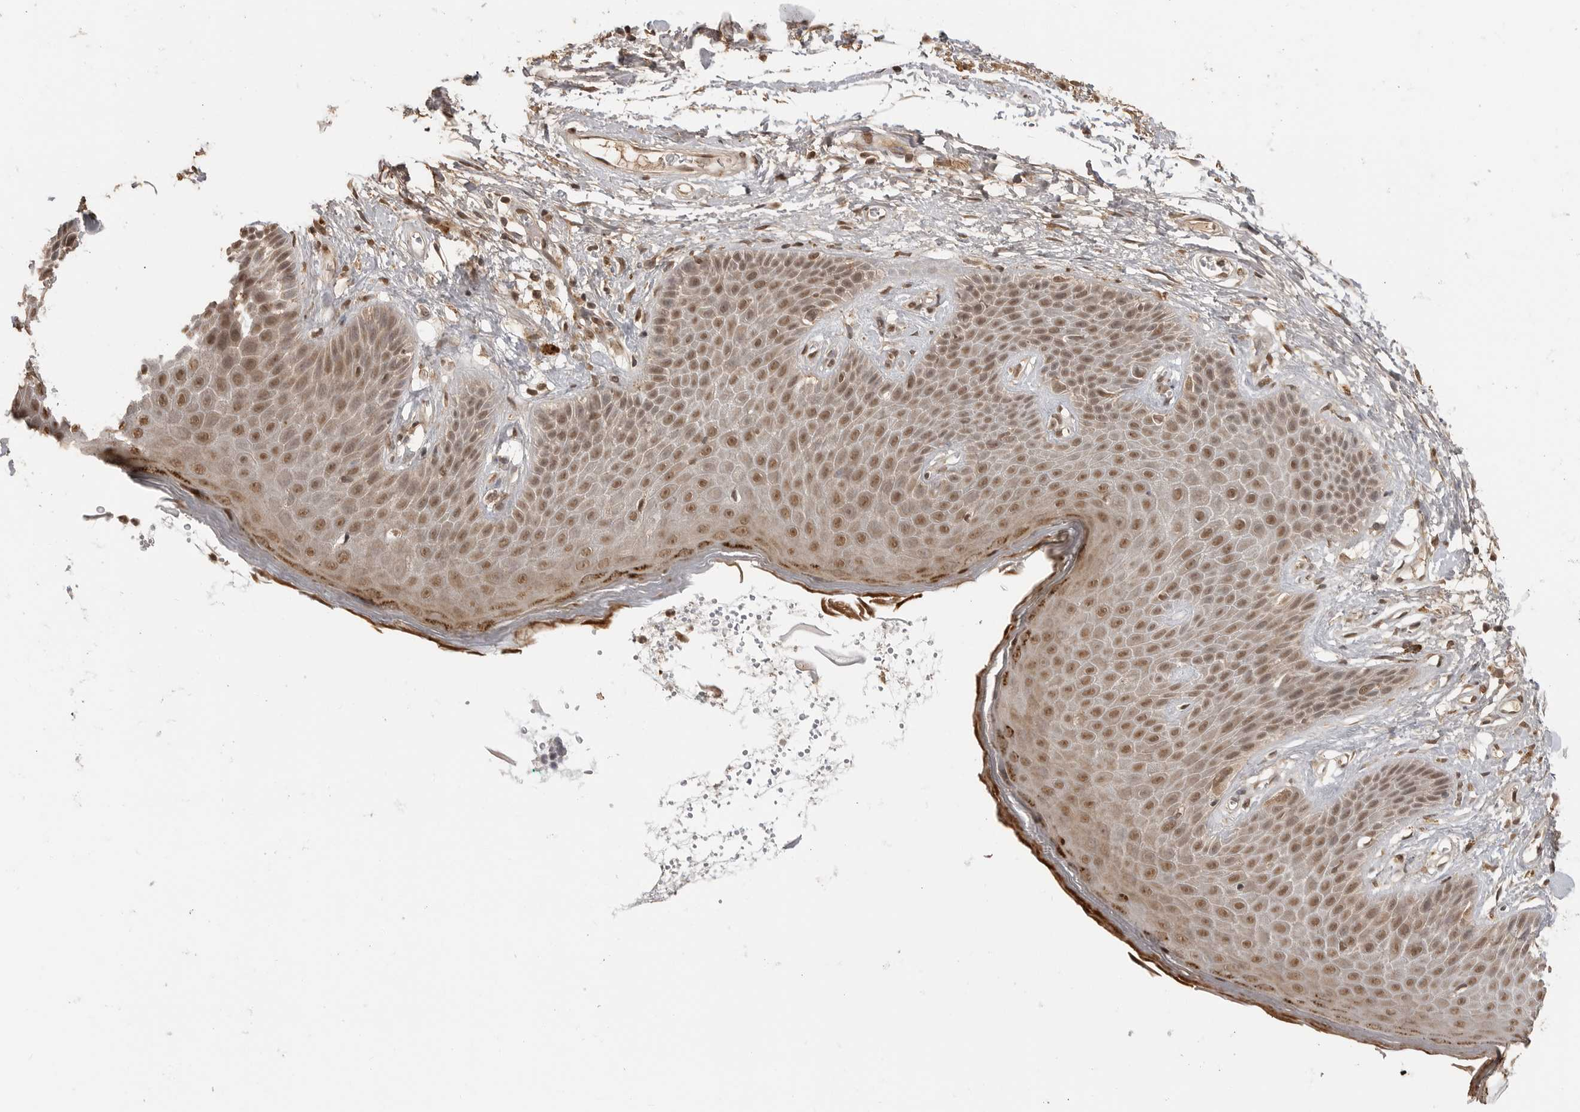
{"staining": {"intensity": "moderate", "quantity": ">75%", "location": "nuclear"}, "tissue": "skin", "cell_type": "Epidermal cells", "image_type": "normal", "snomed": [{"axis": "morphology", "description": "Normal tissue, NOS"}, {"axis": "topography", "description": "Anal"}], "caption": "Epidermal cells reveal medium levels of moderate nuclear positivity in approximately >75% of cells in unremarkable human skin. (IHC, brightfield microscopy, high magnification).", "gene": "CLOCK", "patient": {"sex": "male", "age": 74}}